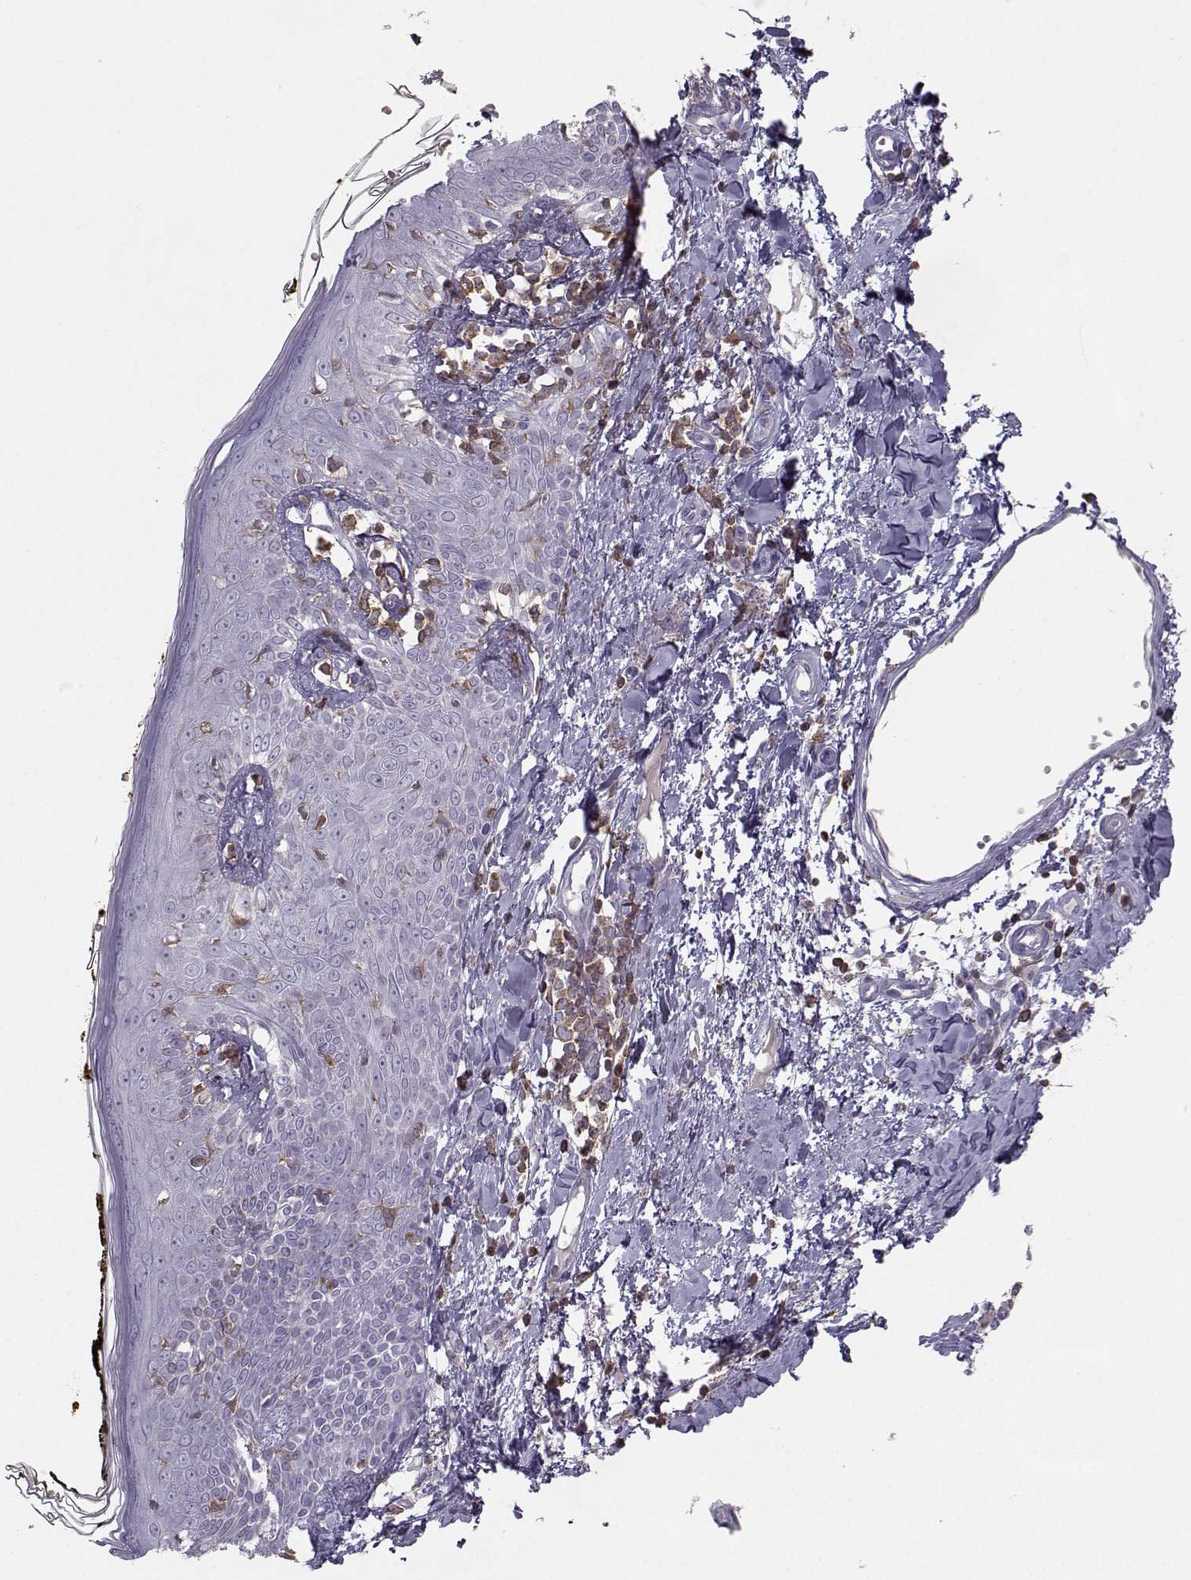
{"staining": {"intensity": "negative", "quantity": "none", "location": "none"}, "tissue": "skin", "cell_type": "Fibroblasts", "image_type": "normal", "snomed": [{"axis": "morphology", "description": "Normal tissue, NOS"}, {"axis": "topography", "description": "Skin"}], "caption": "Skin was stained to show a protein in brown. There is no significant expression in fibroblasts. Nuclei are stained in blue.", "gene": "ZBTB32", "patient": {"sex": "male", "age": 76}}